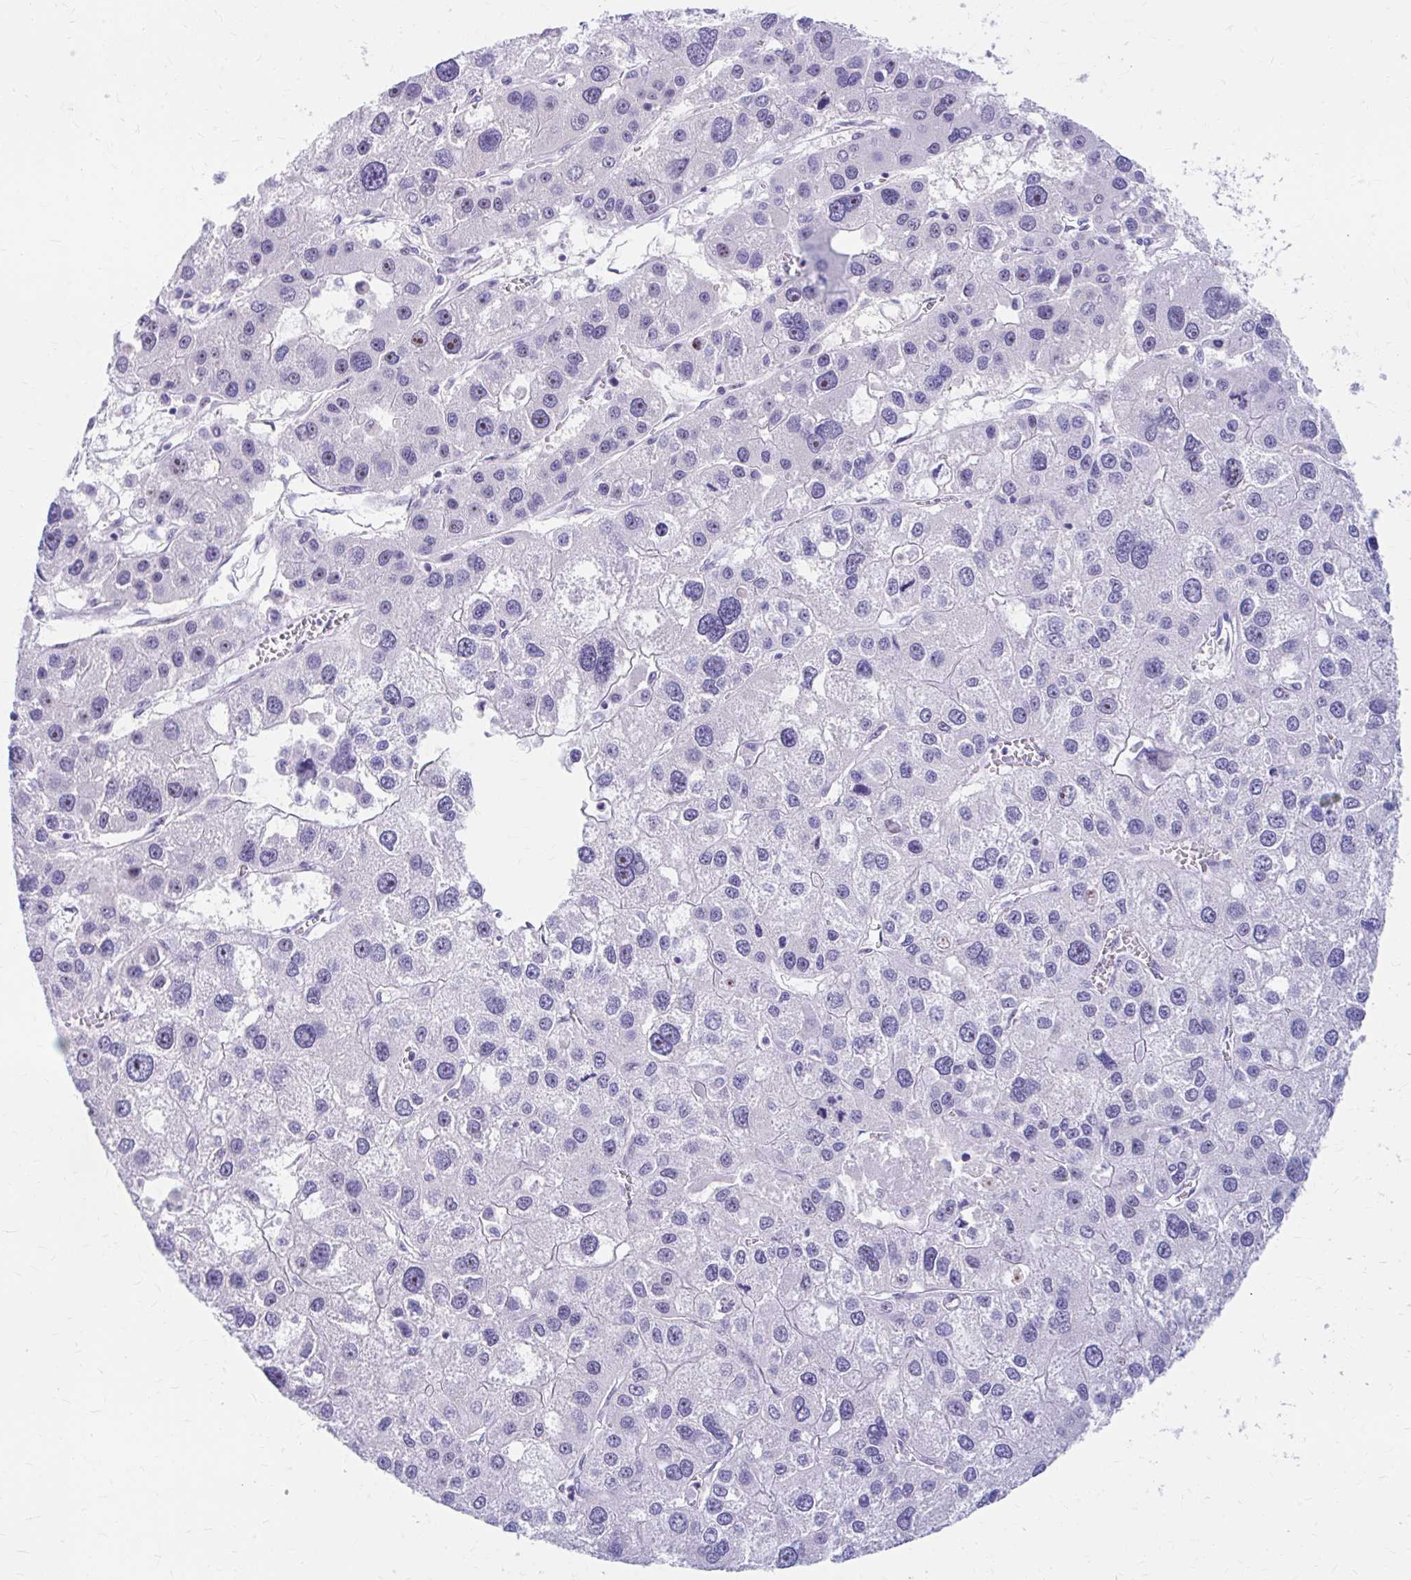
{"staining": {"intensity": "negative", "quantity": "none", "location": "none"}, "tissue": "liver cancer", "cell_type": "Tumor cells", "image_type": "cancer", "snomed": [{"axis": "morphology", "description": "Carcinoma, Hepatocellular, NOS"}, {"axis": "topography", "description": "Liver"}], "caption": "Immunohistochemistry of liver cancer demonstrates no positivity in tumor cells.", "gene": "FTSJ3", "patient": {"sex": "male", "age": 73}}